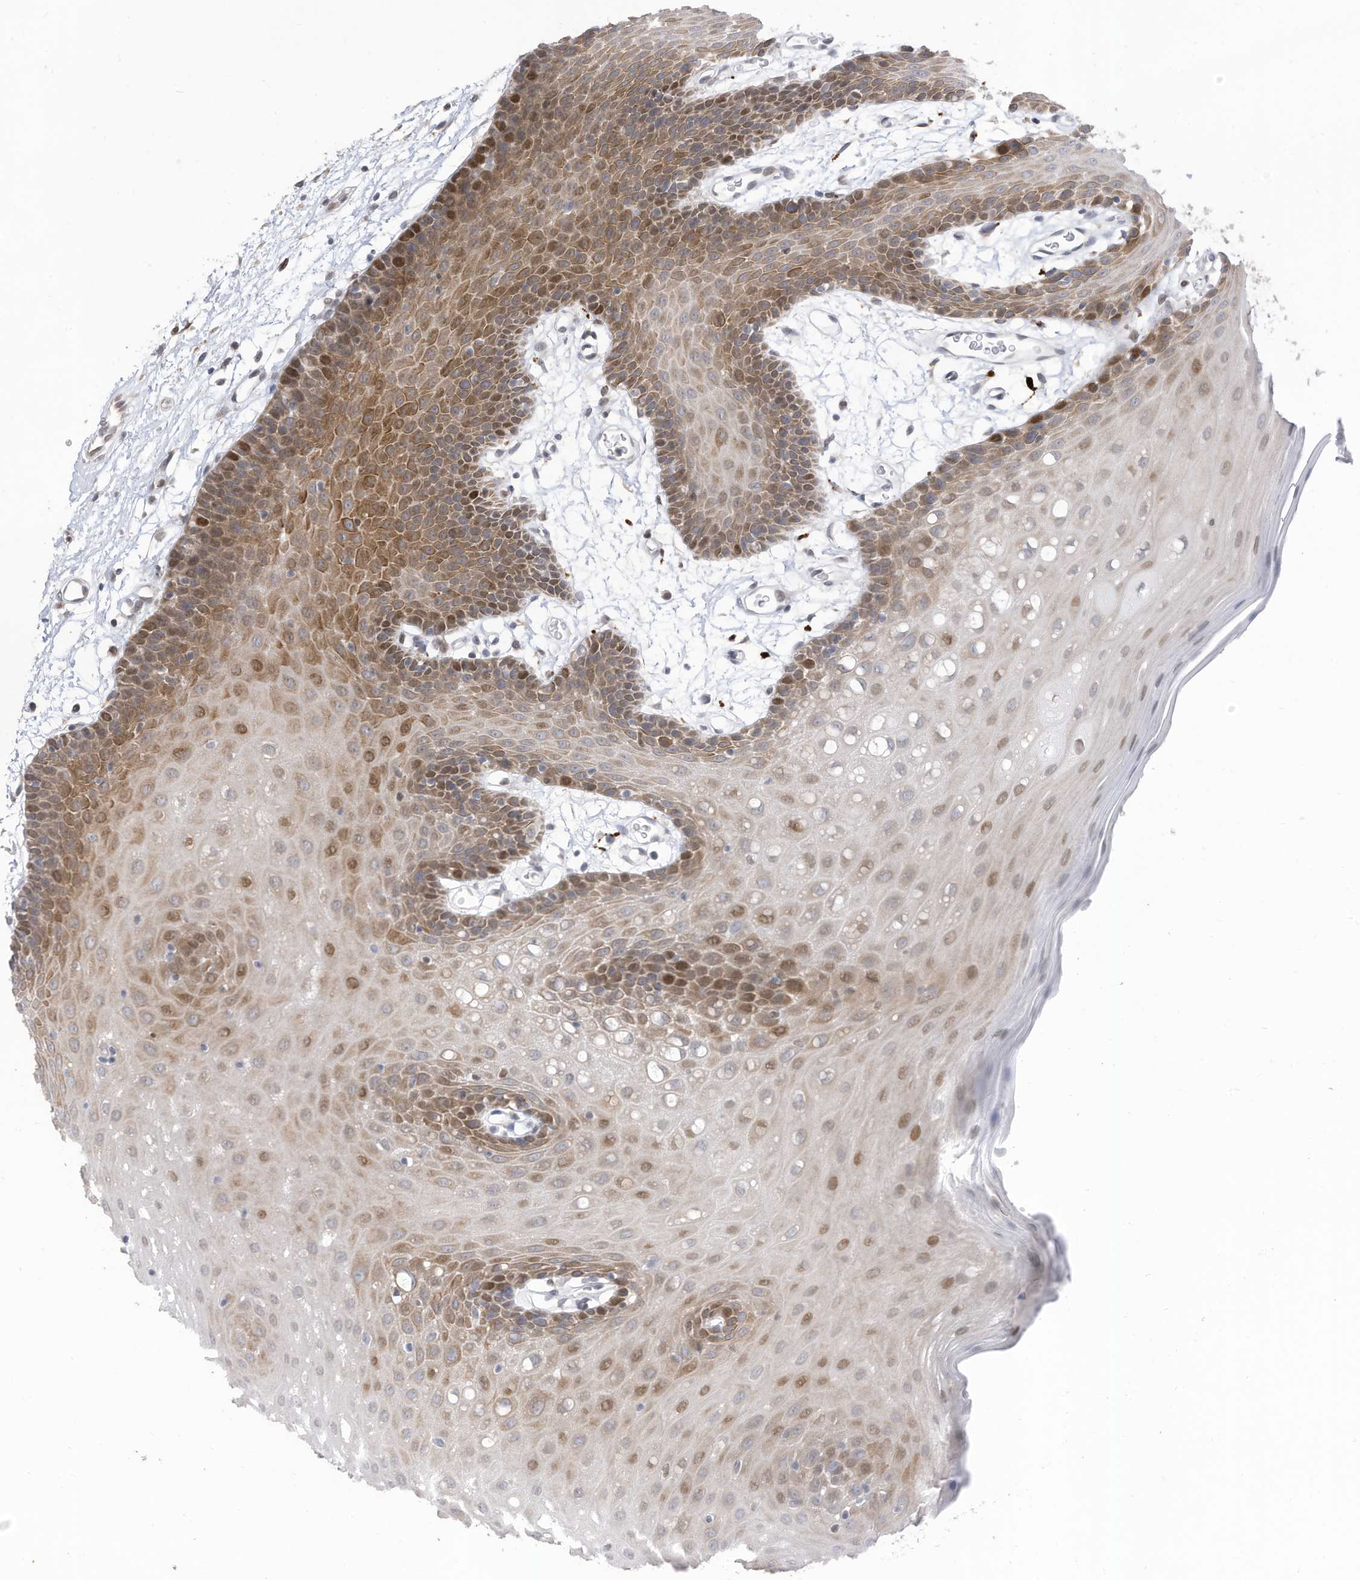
{"staining": {"intensity": "moderate", "quantity": "25%-75%", "location": "cytoplasmic/membranous,nuclear"}, "tissue": "oral mucosa", "cell_type": "Squamous epithelial cells", "image_type": "normal", "snomed": [{"axis": "morphology", "description": "Normal tissue, NOS"}, {"axis": "topography", "description": "Skeletal muscle"}, {"axis": "topography", "description": "Oral tissue"}, {"axis": "topography", "description": "Salivary gland"}, {"axis": "topography", "description": "Peripheral nerve tissue"}], "caption": "This image exhibits immunohistochemistry (IHC) staining of benign human oral mucosa, with medium moderate cytoplasmic/membranous,nuclear staining in approximately 25%-75% of squamous epithelial cells.", "gene": "RABL3", "patient": {"sex": "male", "age": 54}}